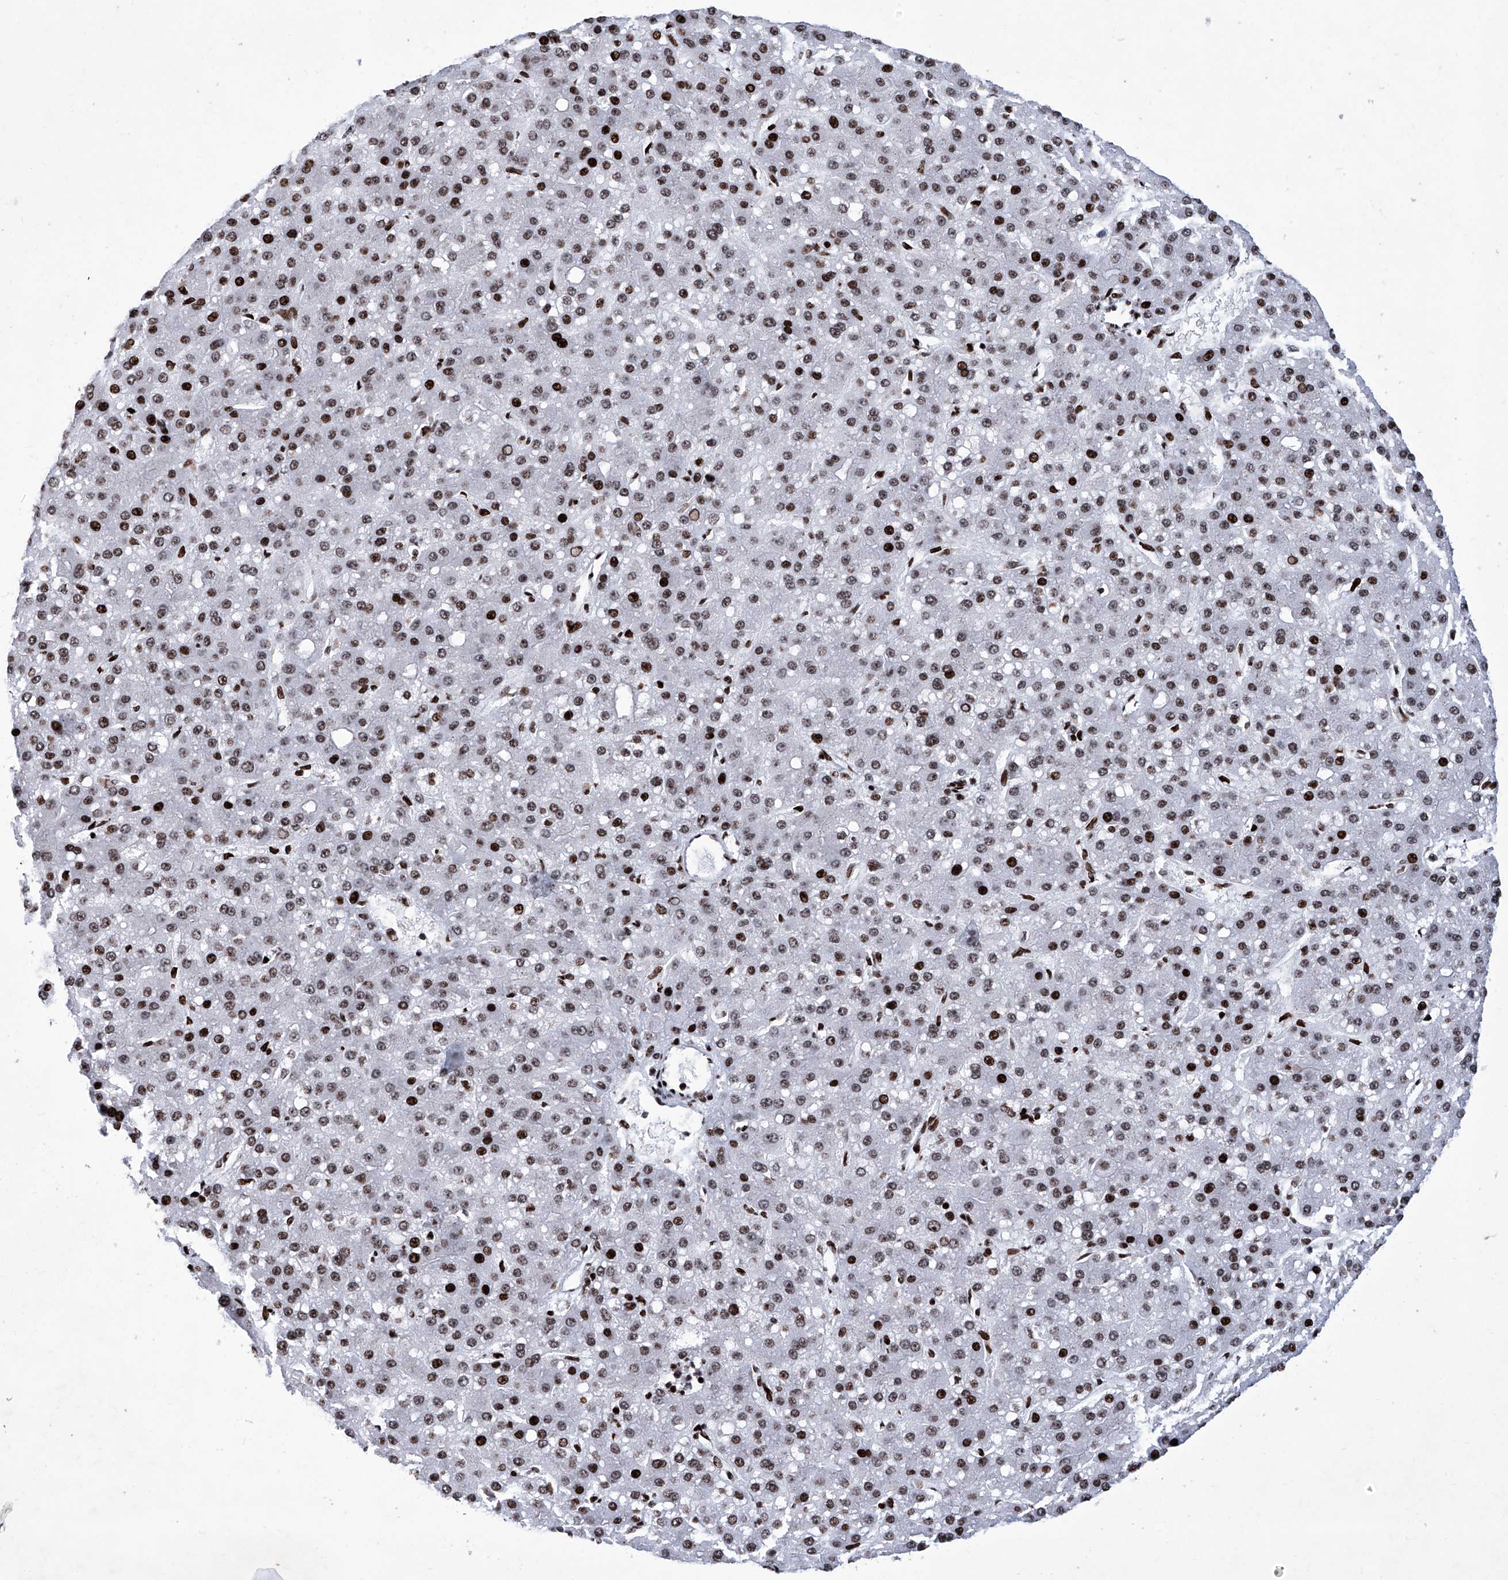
{"staining": {"intensity": "strong", "quantity": "25%-75%", "location": "nuclear"}, "tissue": "liver cancer", "cell_type": "Tumor cells", "image_type": "cancer", "snomed": [{"axis": "morphology", "description": "Carcinoma, Hepatocellular, NOS"}, {"axis": "topography", "description": "Liver"}], "caption": "IHC of human hepatocellular carcinoma (liver) displays high levels of strong nuclear staining in approximately 25%-75% of tumor cells.", "gene": "HEY2", "patient": {"sex": "male", "age": 67}}